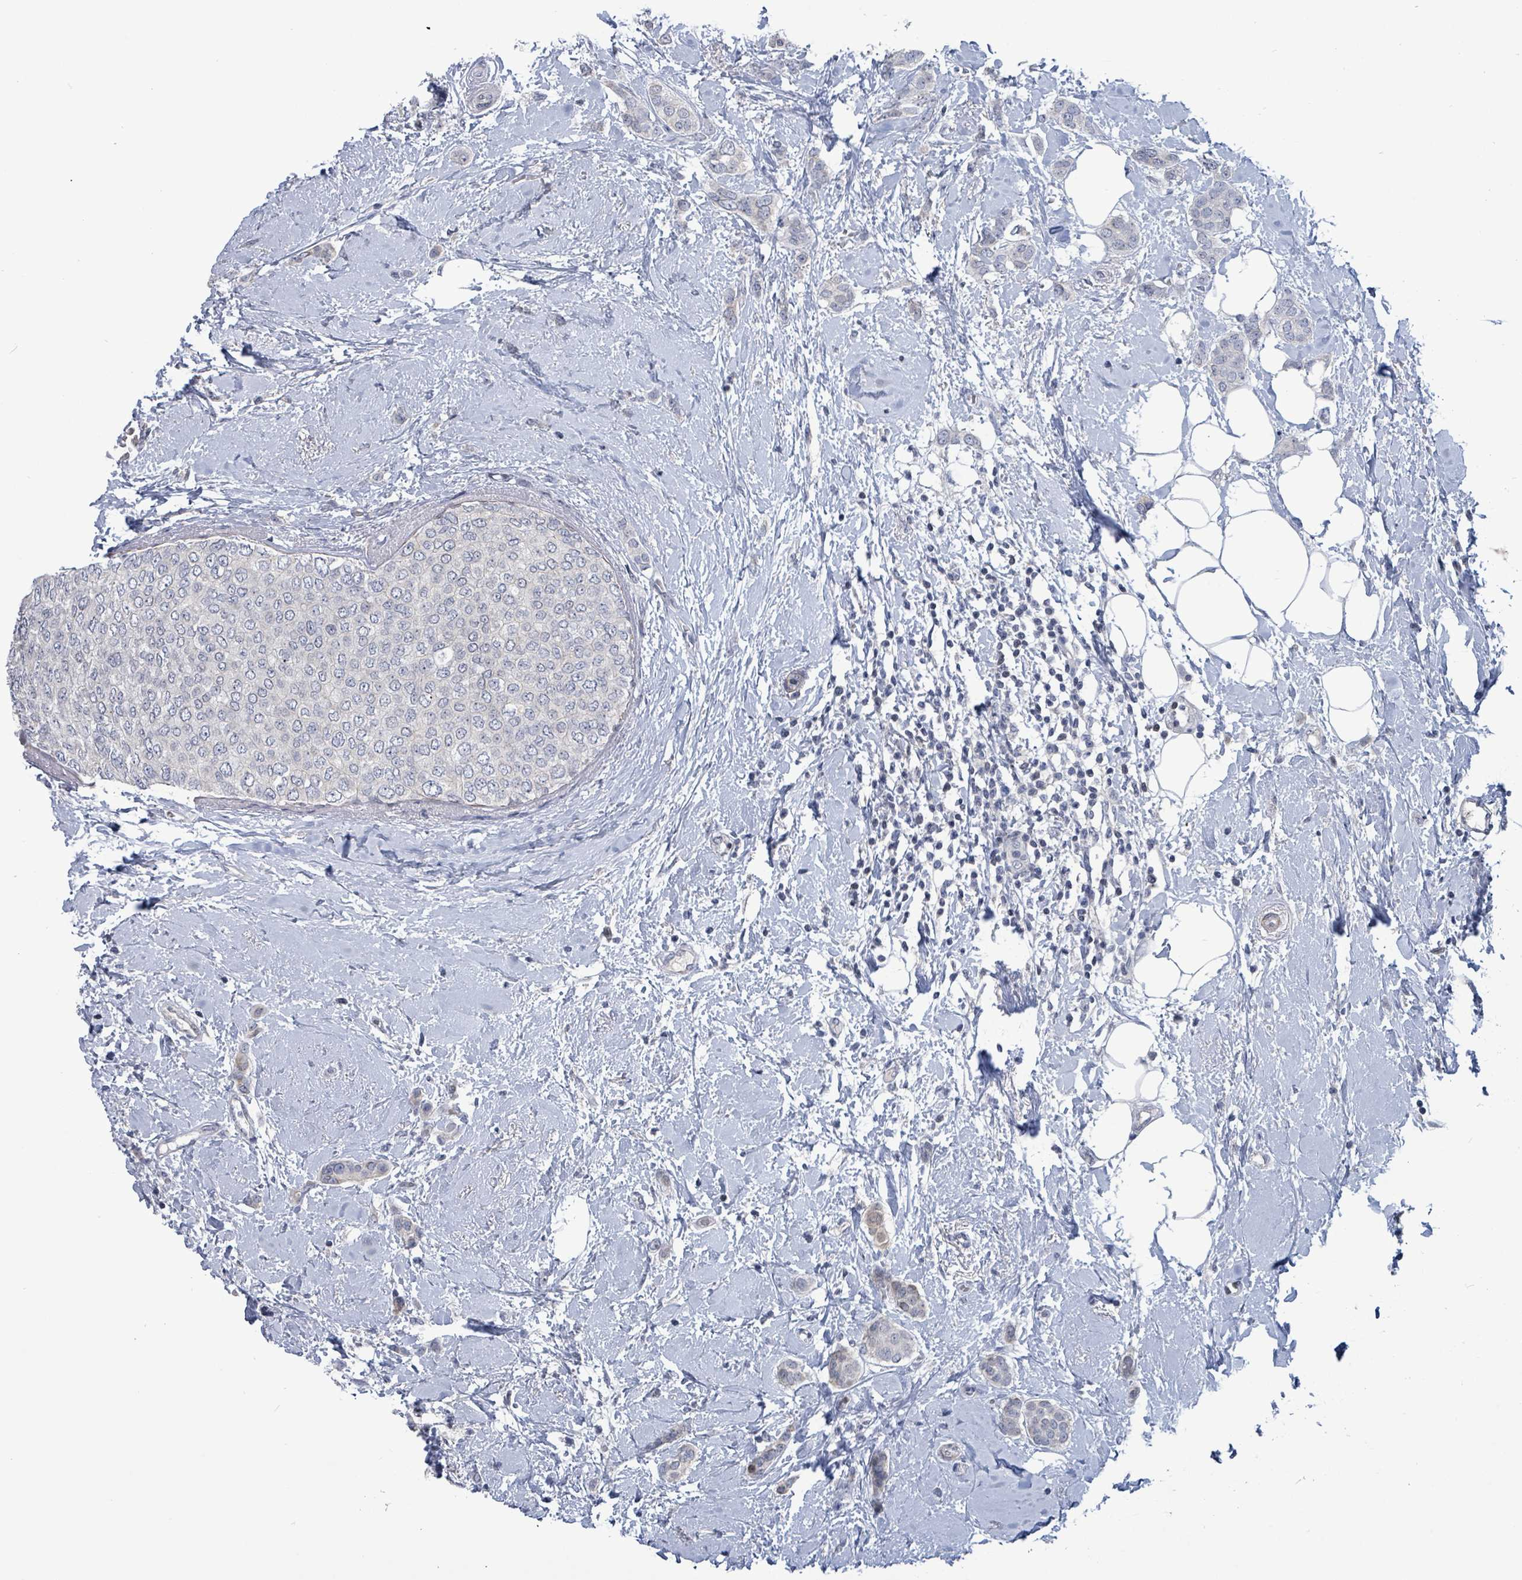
{"staining": {"intensity": "negative", "quantity": "none", "location": "none"}, "tissue": "breast cancer", "cell_type": "Tumor cells", "image_type": "cancer", "snomed": [{"axis": "morphology", "description": "Duct carcinoma"}, {"axis": "topography", "description": "Breast"}], "caption": "Immunohistochemistry (IHC) of breast cancer shows no positivity in tumor cells.", "gene": "NTN3", "patient": {"sex": "female", "age": 72}}